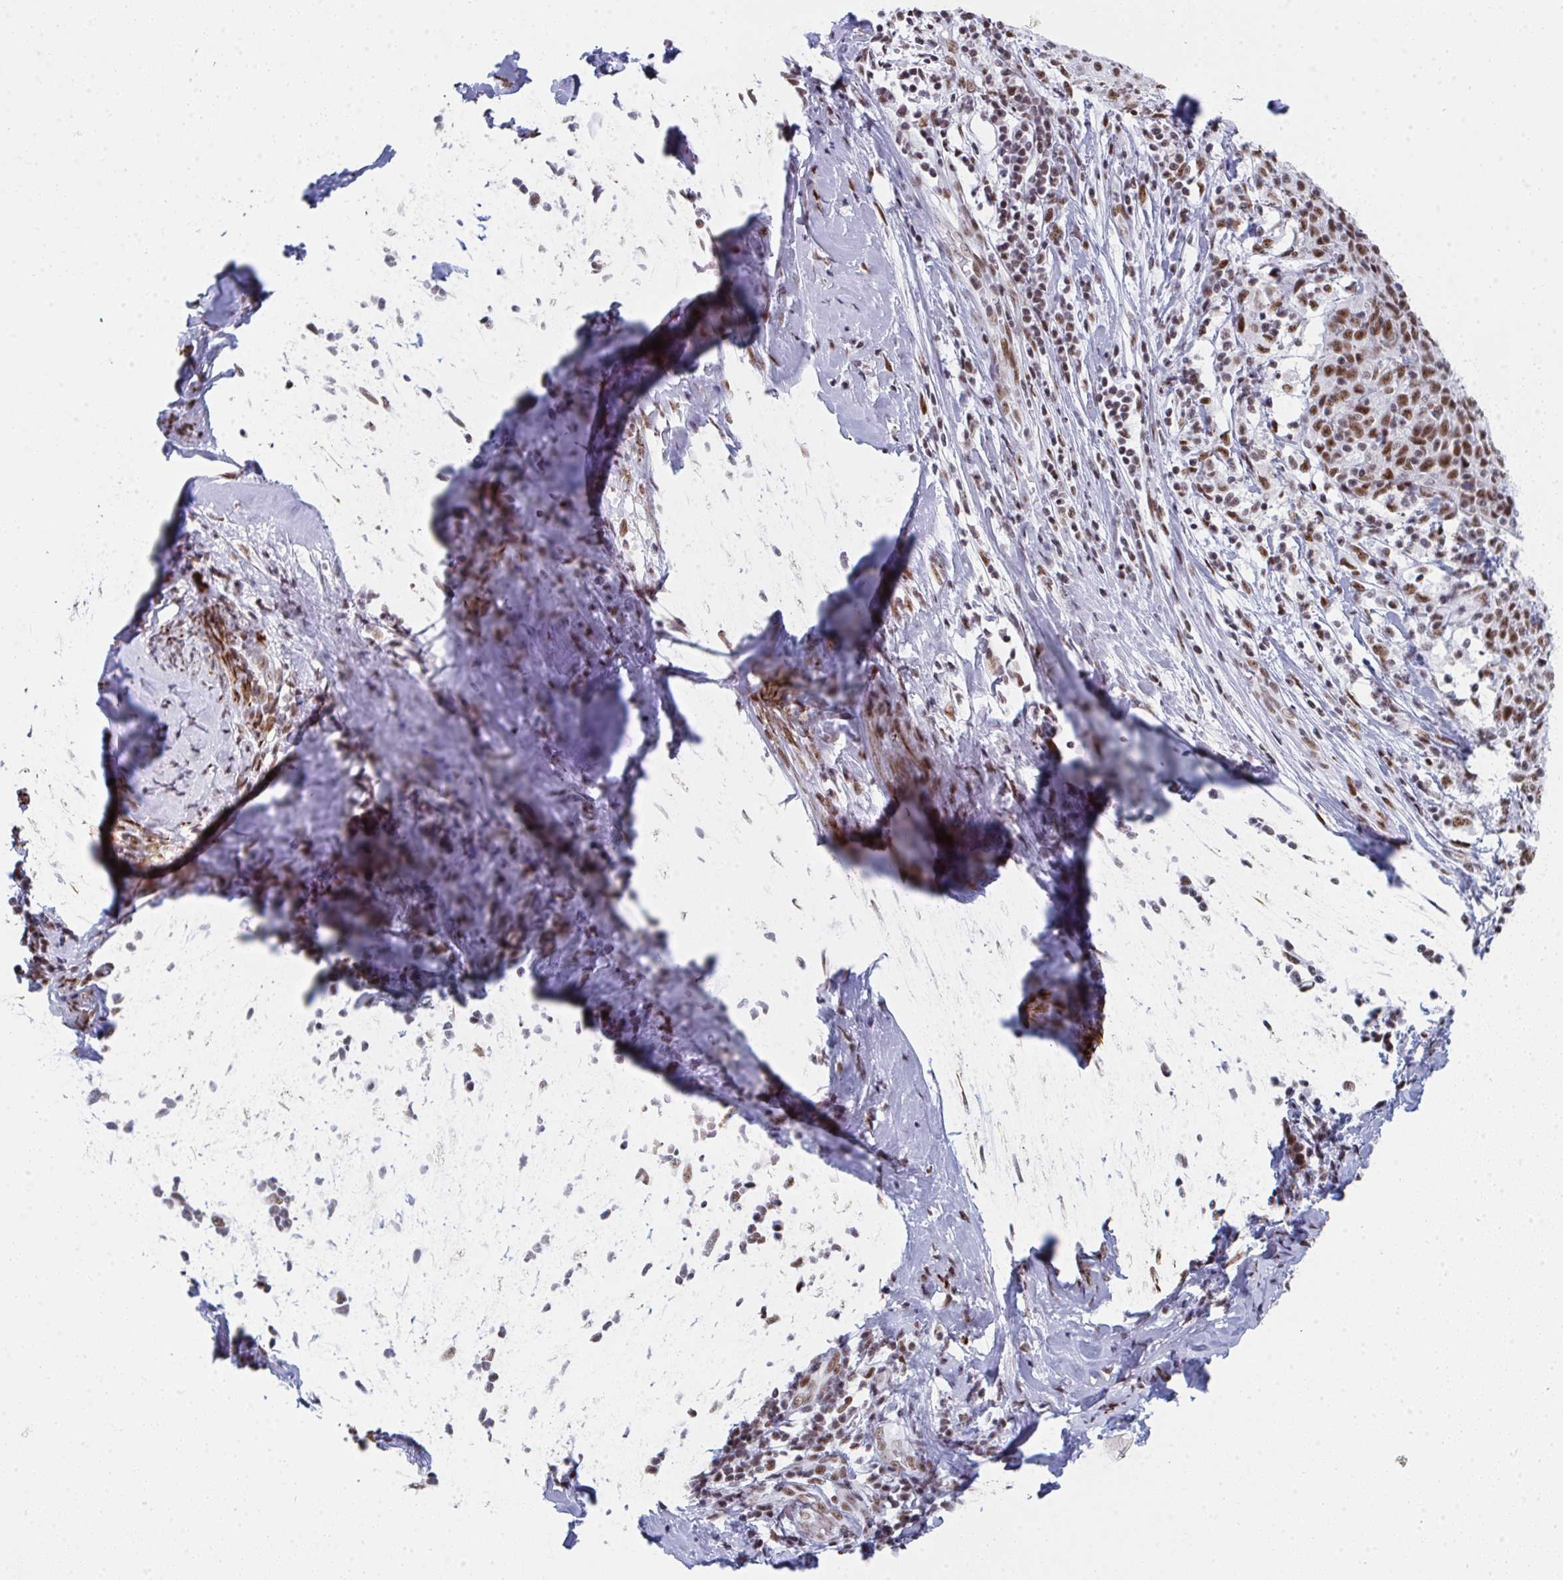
{"staining": {"intensity": "moderate", "quantity": ">75%", "location": "nuclear"}, "tissue": "cervical cancer", "cell_type": "Tumor cells", "image_type": "cancer", "snomed": [{"axis": "morphology", "description": "Squamous cell carcinoma, NOS"}, {"axis": "topography", "description": "Cervix"}], "caption": "Immunohistochemistry (DAB) staining of squamous cell carcinoma (cervical) displays moderate nuclear protein positivity in about >75% of tumor cells.", "gene": "SNRNP70", "patient": {"sex": "female", "age": 52}}